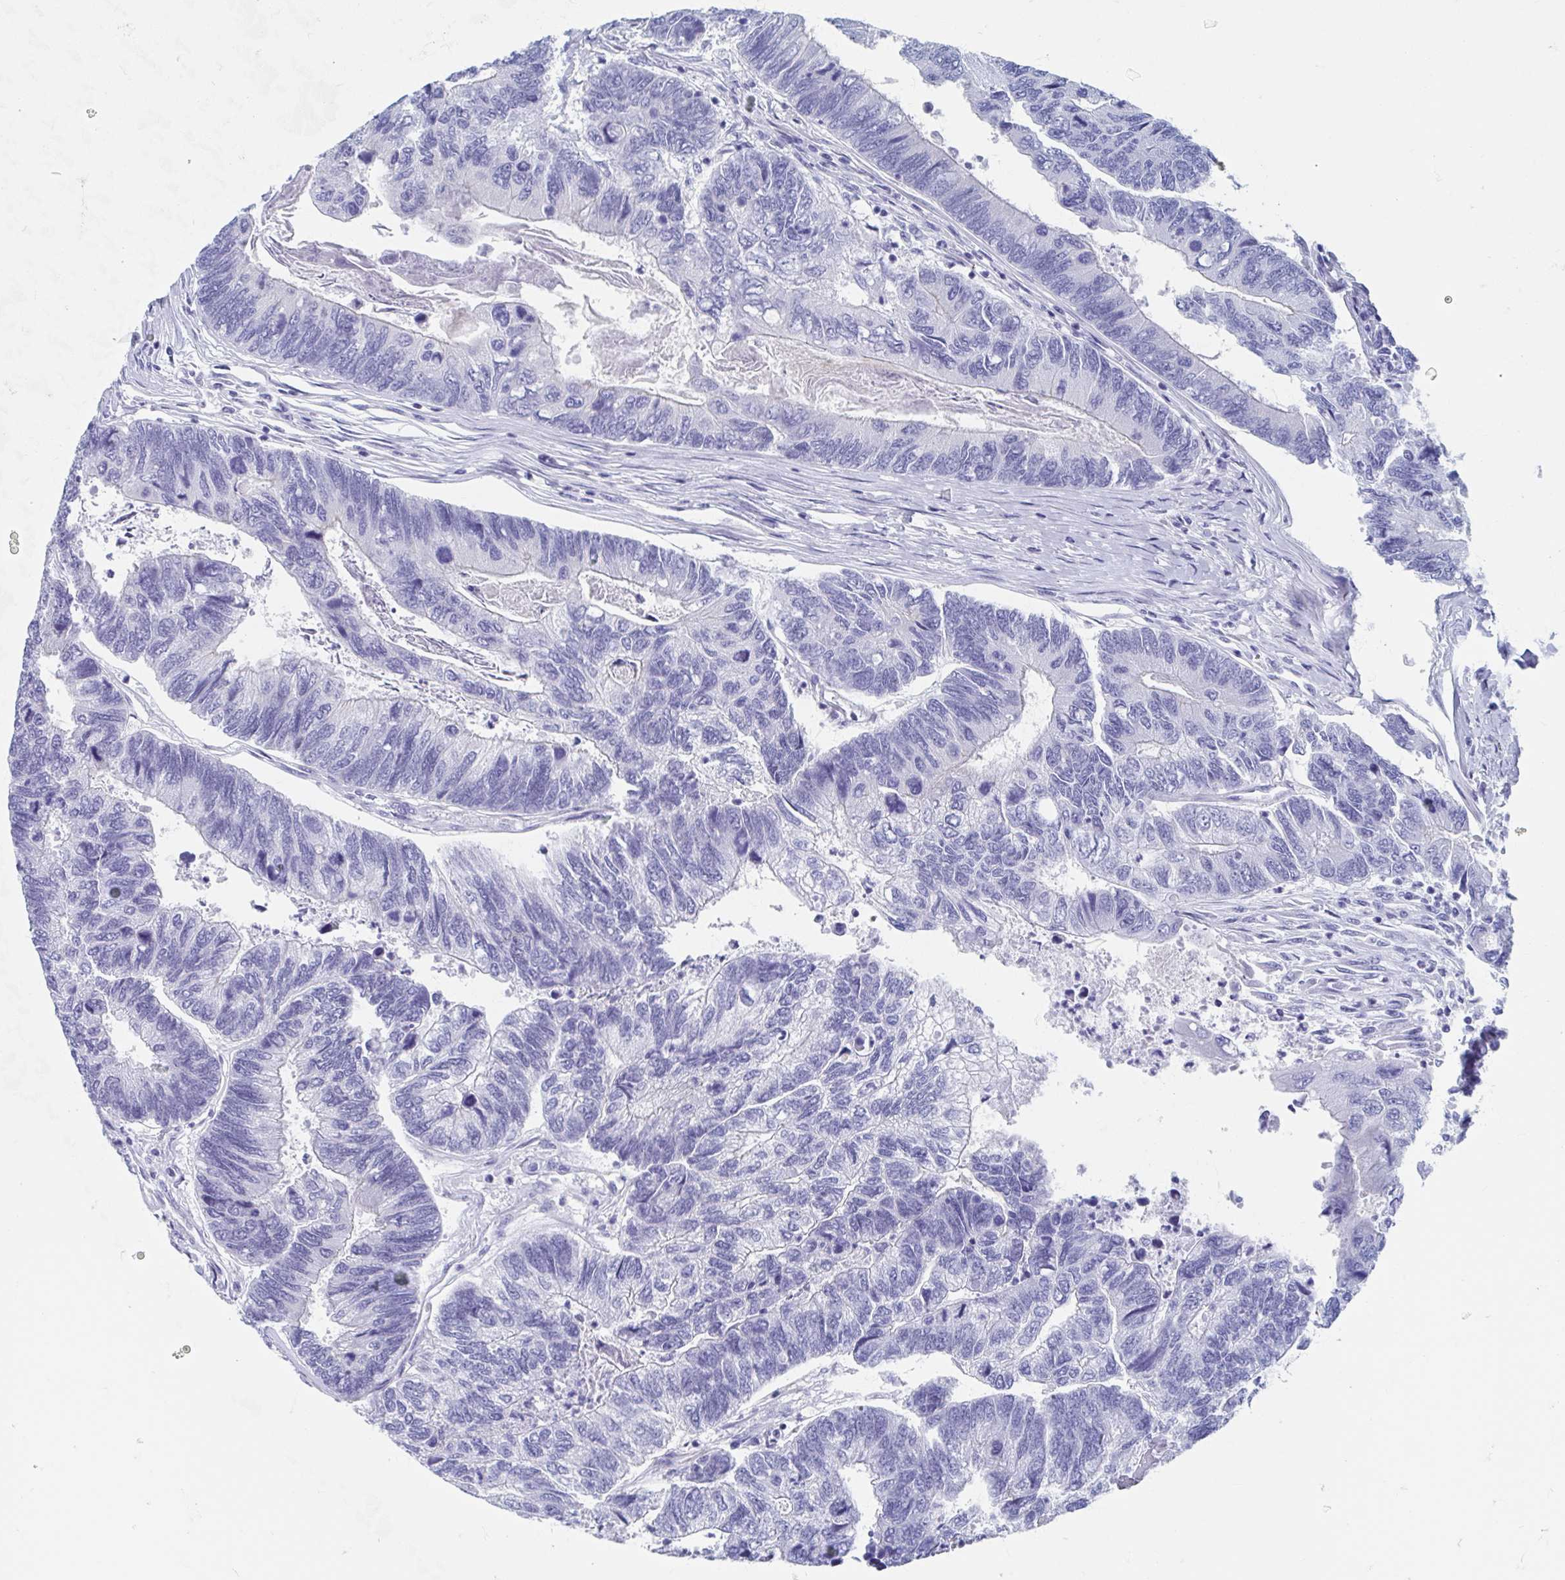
{"staining": {"intensity": "negative", "quantity": "none", "location": "none"}, "tissue": "colorectal cancer", "cell_type": "Tumor cells", "image_type": "cancer", "snomed": [{"axis": "morphology", "description": "Adenocarcinoma, NOS"}, {"axis": "topography", "description": "Colon"}], "caption": "DAB (3,3'-diaminobenzidine) immunohistochemical staining of adenocarcinoma (colorectal) demonstrates no significant positivity in tumor cells. (DAB (3,3'-diaminobenzidine) immunohistochemistry with hematoxylin counter stain).", "gene": "SHCBP1L", "patient": {"sex": "female", "age": 67}}